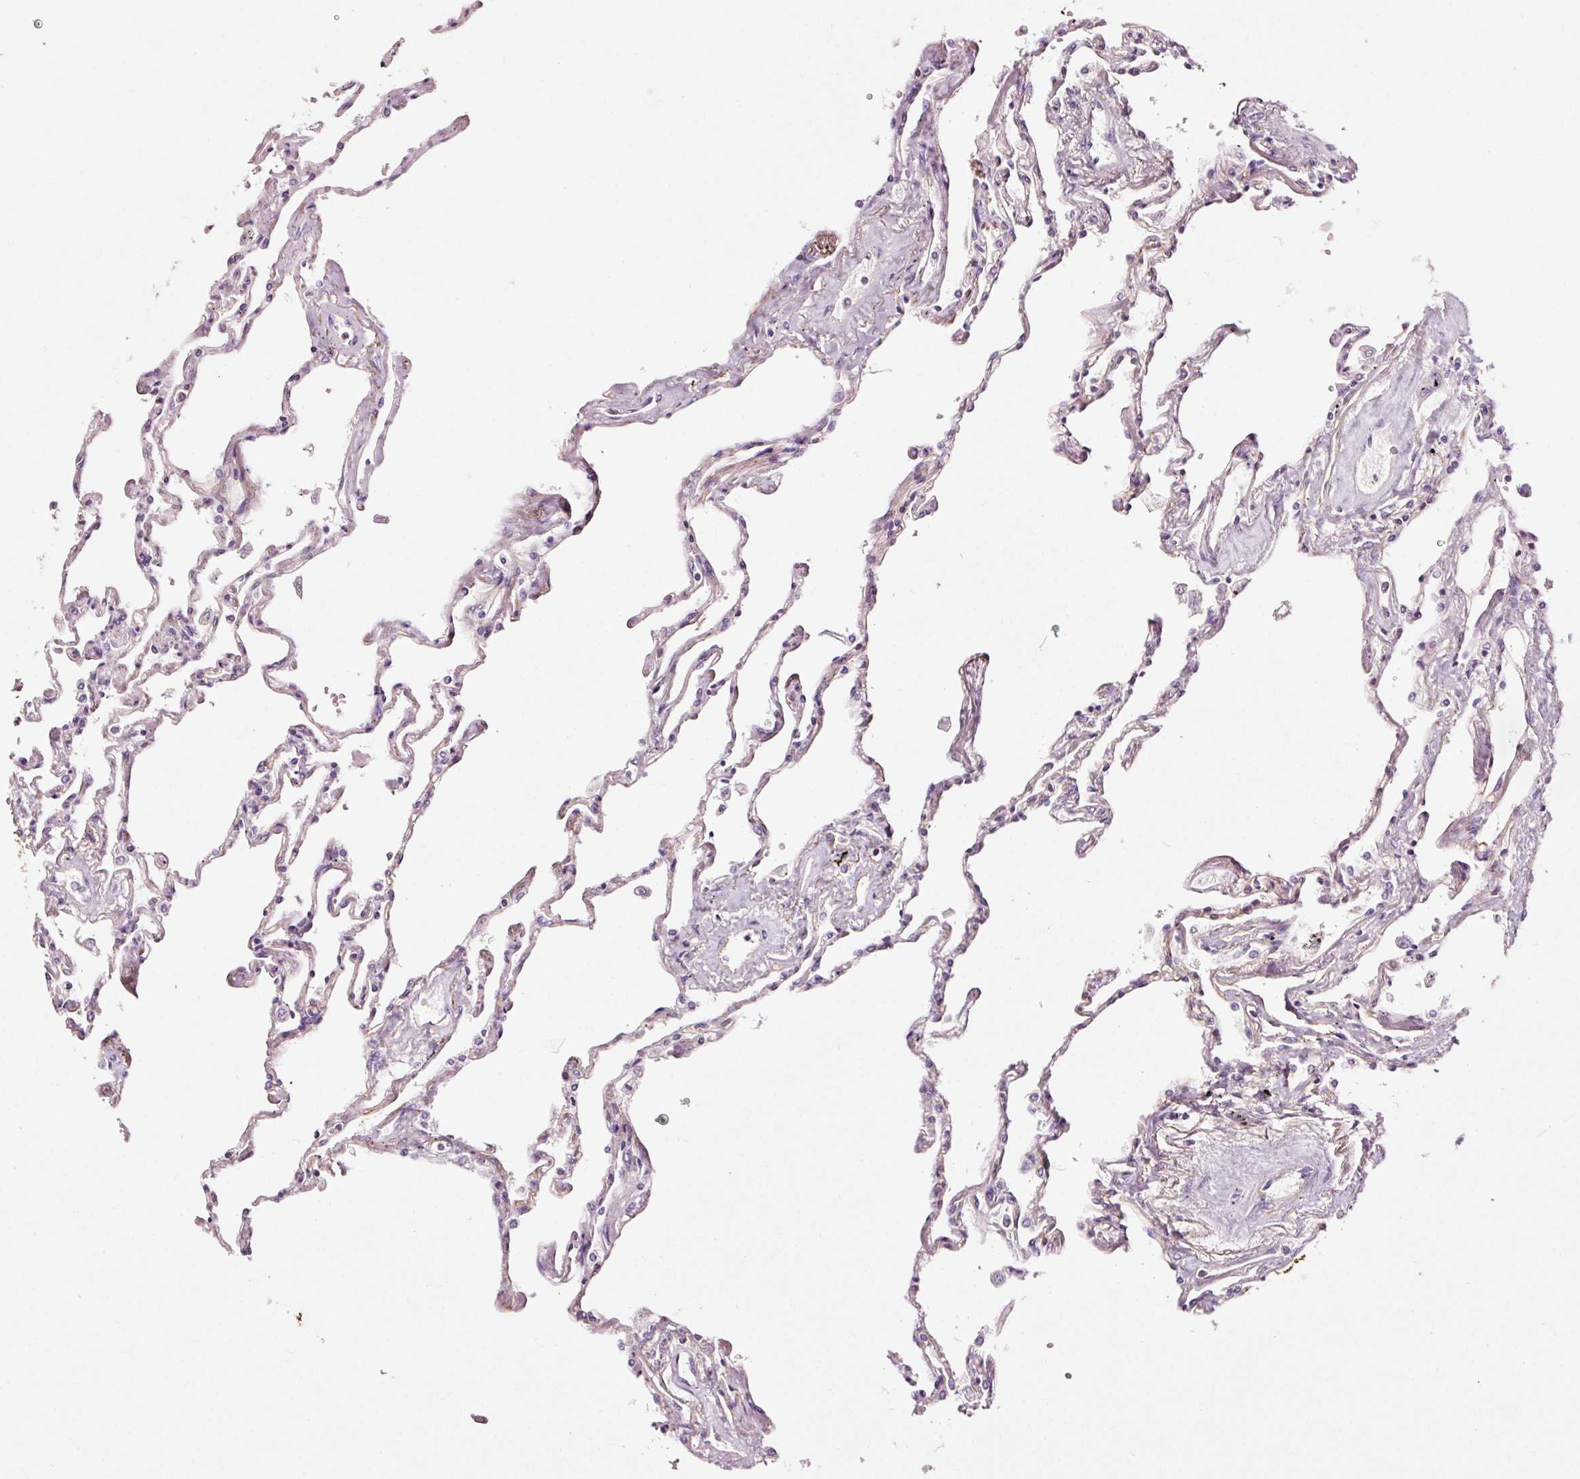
{"staining": {"intensity": "weak", "quantity": "<25%", "location": "cytoplasmic/membranous"}, "tissue": "lung", "cell_type": "Alveolar cells", "image_type": "normal", "snomed": [{"axis": "morphology", "description": "Normal tissue, NOS"}, {"axis": "topography", "description": "Lung"}], "caption": "Immunohistochemistry (IHC) of unremarkable human lung reveals no staining in alveolar cells. Nuclei are stained in blue.", "gene": "ADD3", "patient": {"sex": "female", "age": 67}}